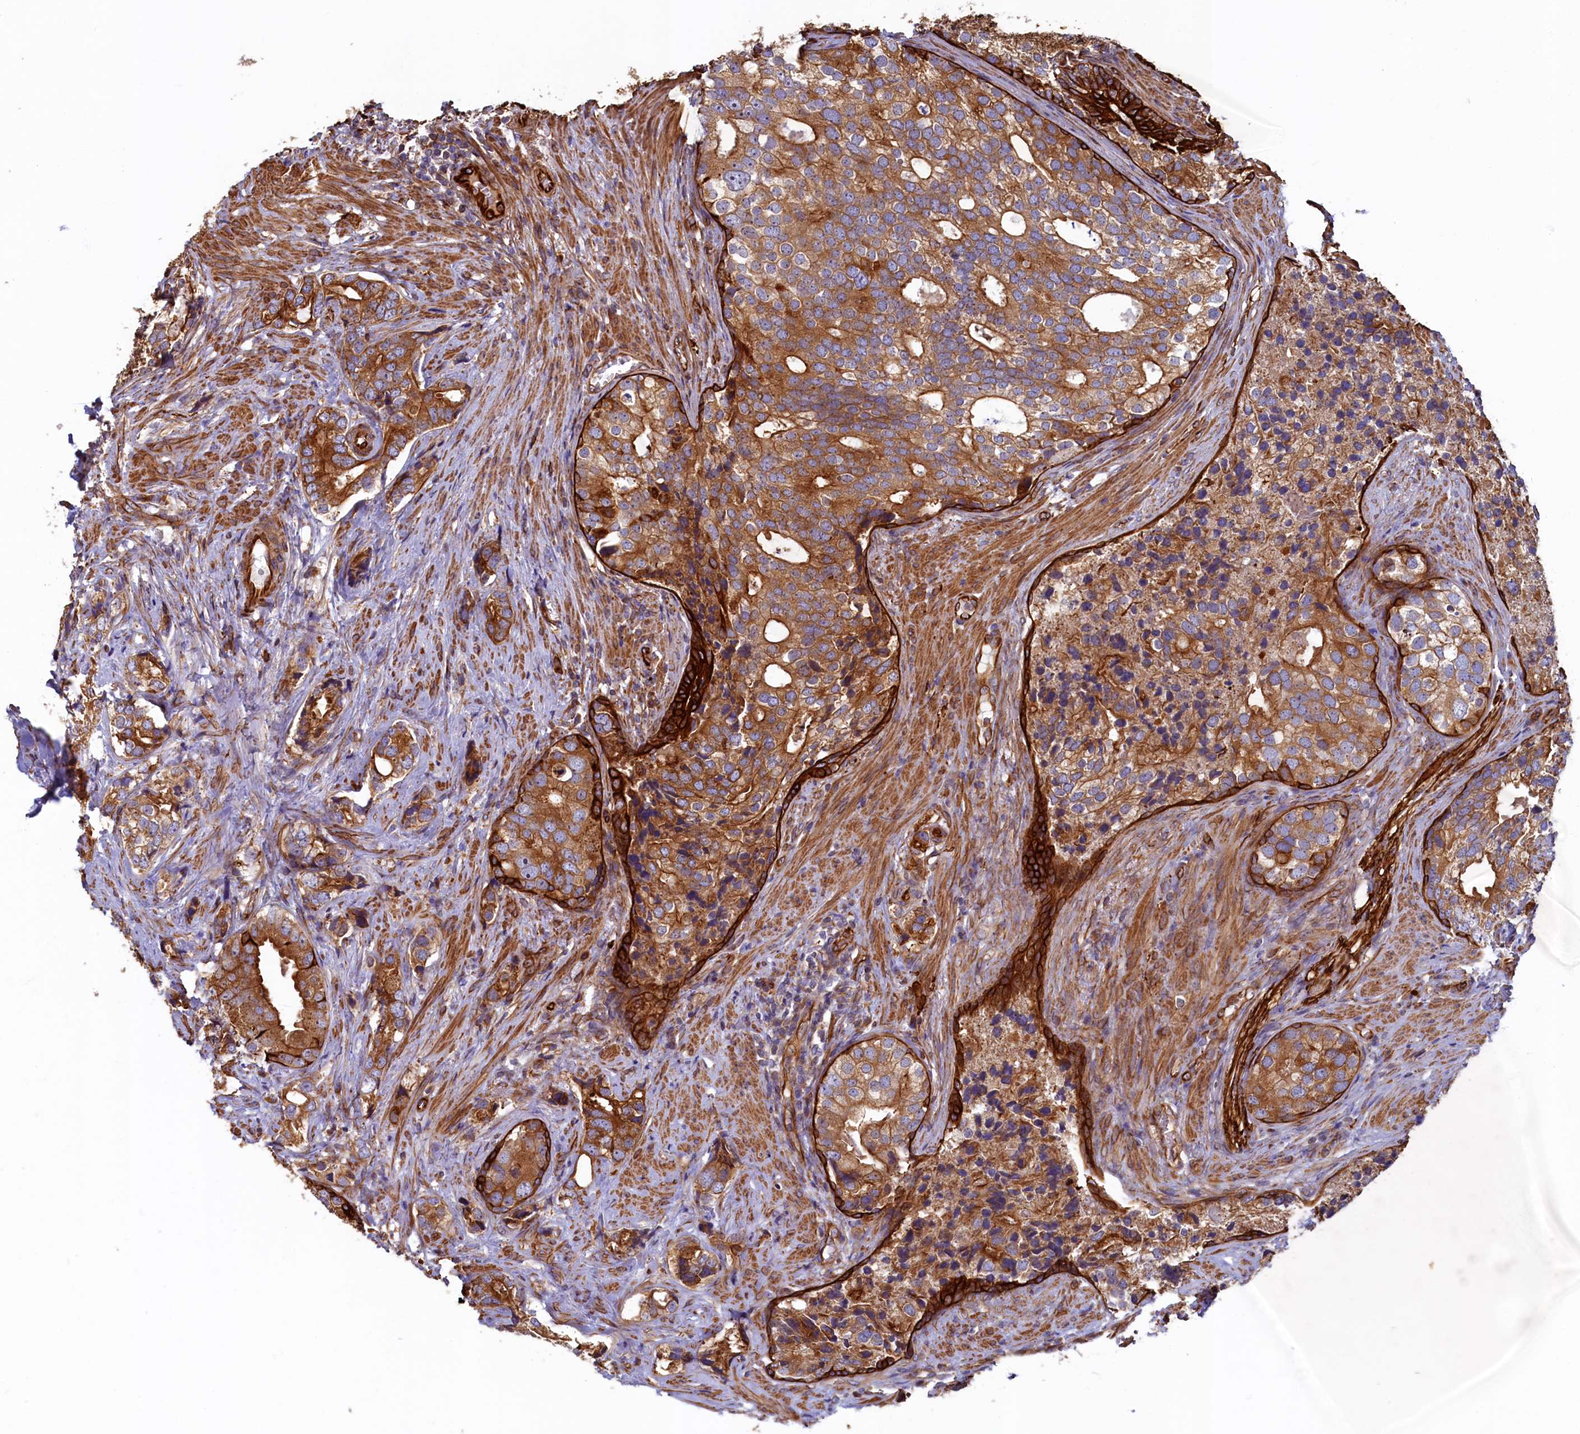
{"staining": {"intensity": "strong", "quantity": ">75%", "location": "cytoplasmic/membranous"}, "tissue": "prostate cancer", "cell_type": "Tumor cells", "image_type": "cancer", "snomed": [{"axis": "morphology", "description": "Adenocarcinoma, High grade"}, {"axis": "topography", "description": "Prostate"}], "caption": "Tumor cells exhibit high levels of strong cytoplasmic/membranous positivity in approximately >75% of cells in prostate cancer.", "gene": "LRRC57", "patient": {"sex": "male", "age": 75}}